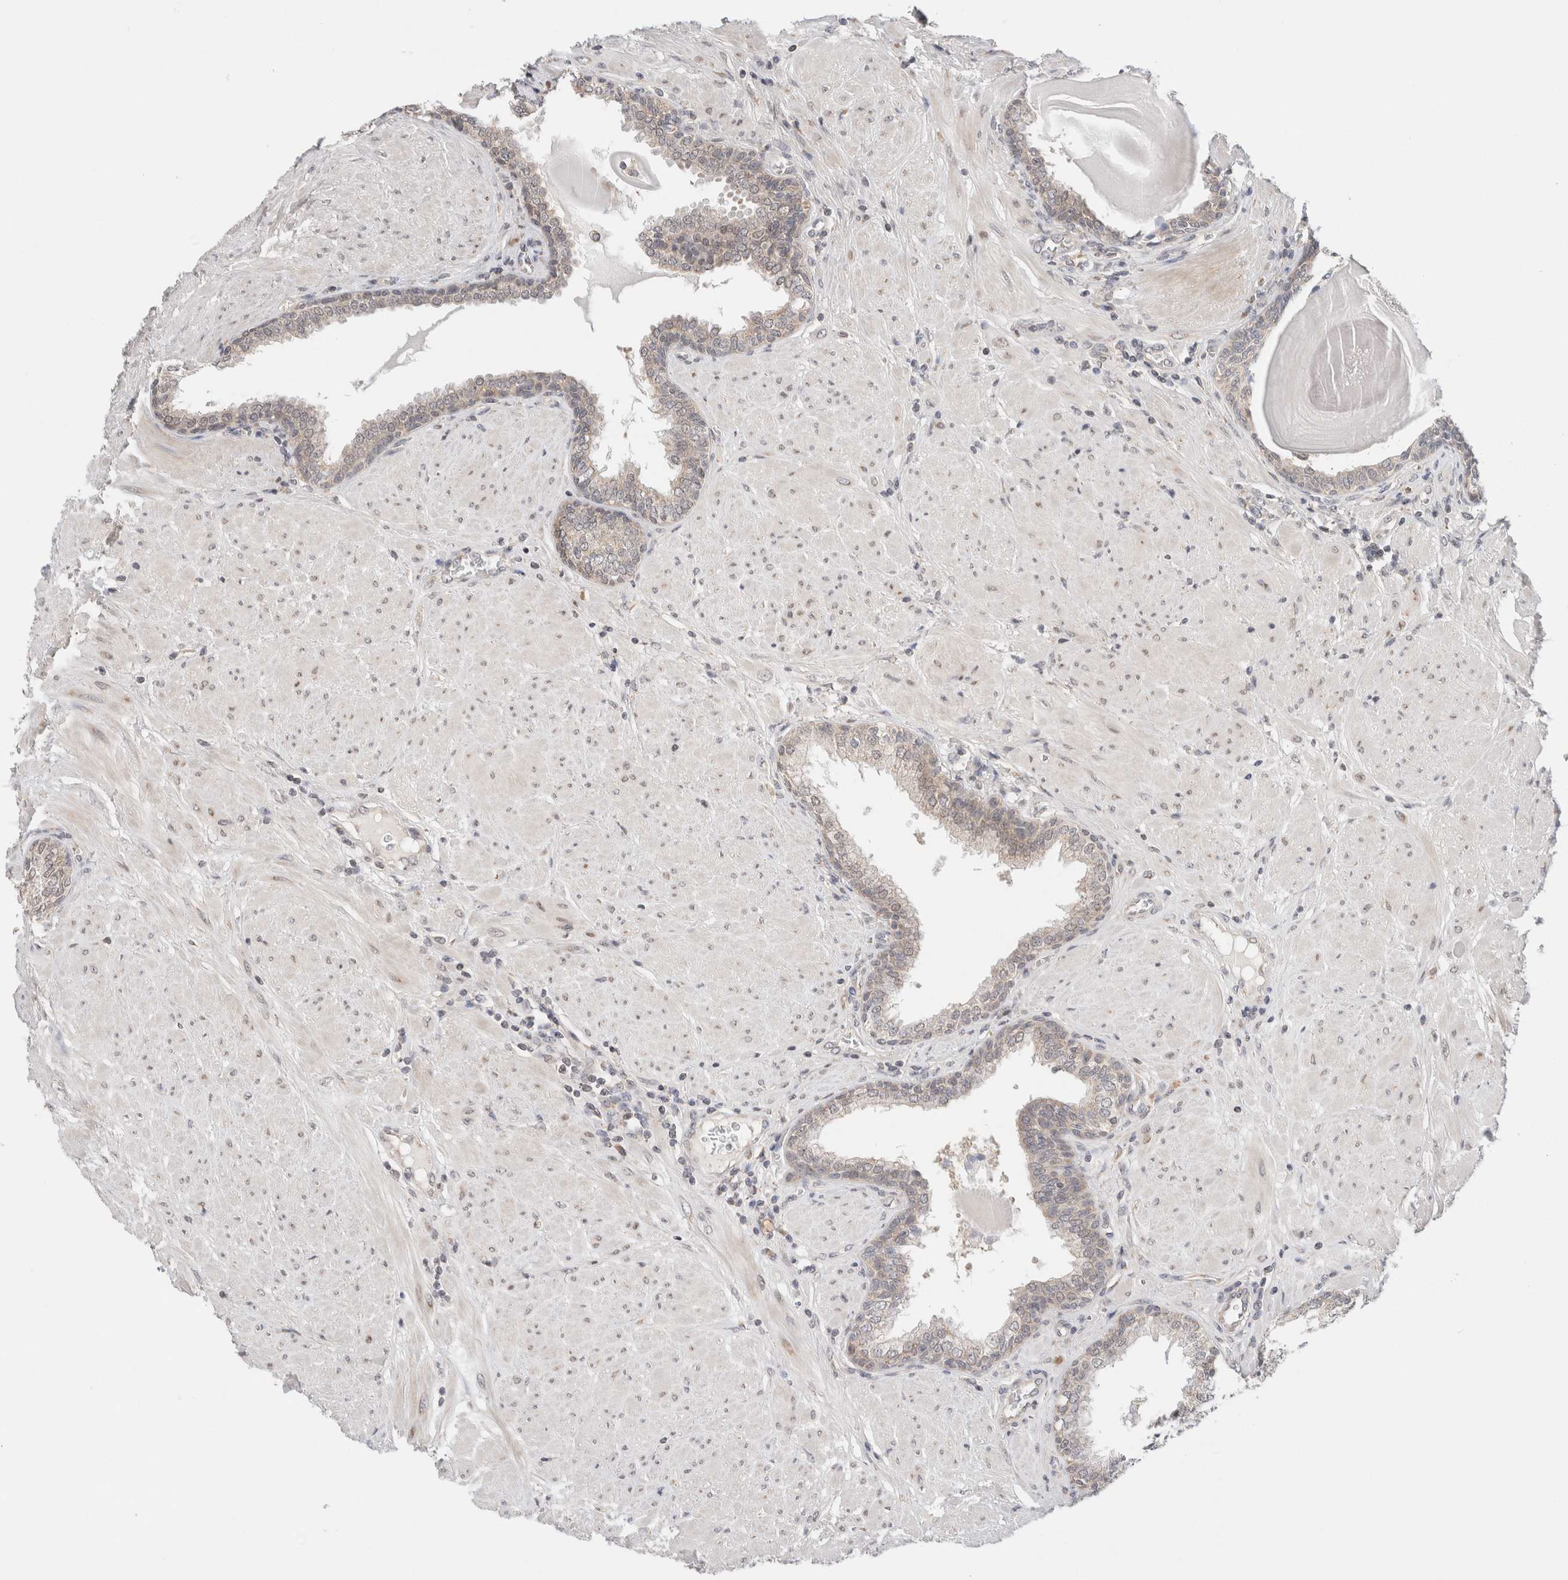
{"staining": {"intensity": "weak", "quantity": "25%-75%", "location": "cytoplasmic/membranous"}, "tissue": "prostate", "cell_type": "Glandular cells", "image_type": "normal", "snomed": [{"axis": "morphology", "description": "Normal tissue, NOS"}, {"axis": "topography", "description": "Prostate"}], "caption": "Prostate stained for a protein (brown) shows weak cytoplasmic/membranous positive staining in approximately 25%-75% of glandular cells.", "gene": "ERI3", "patient": {"sex": "male", "age": 51}}